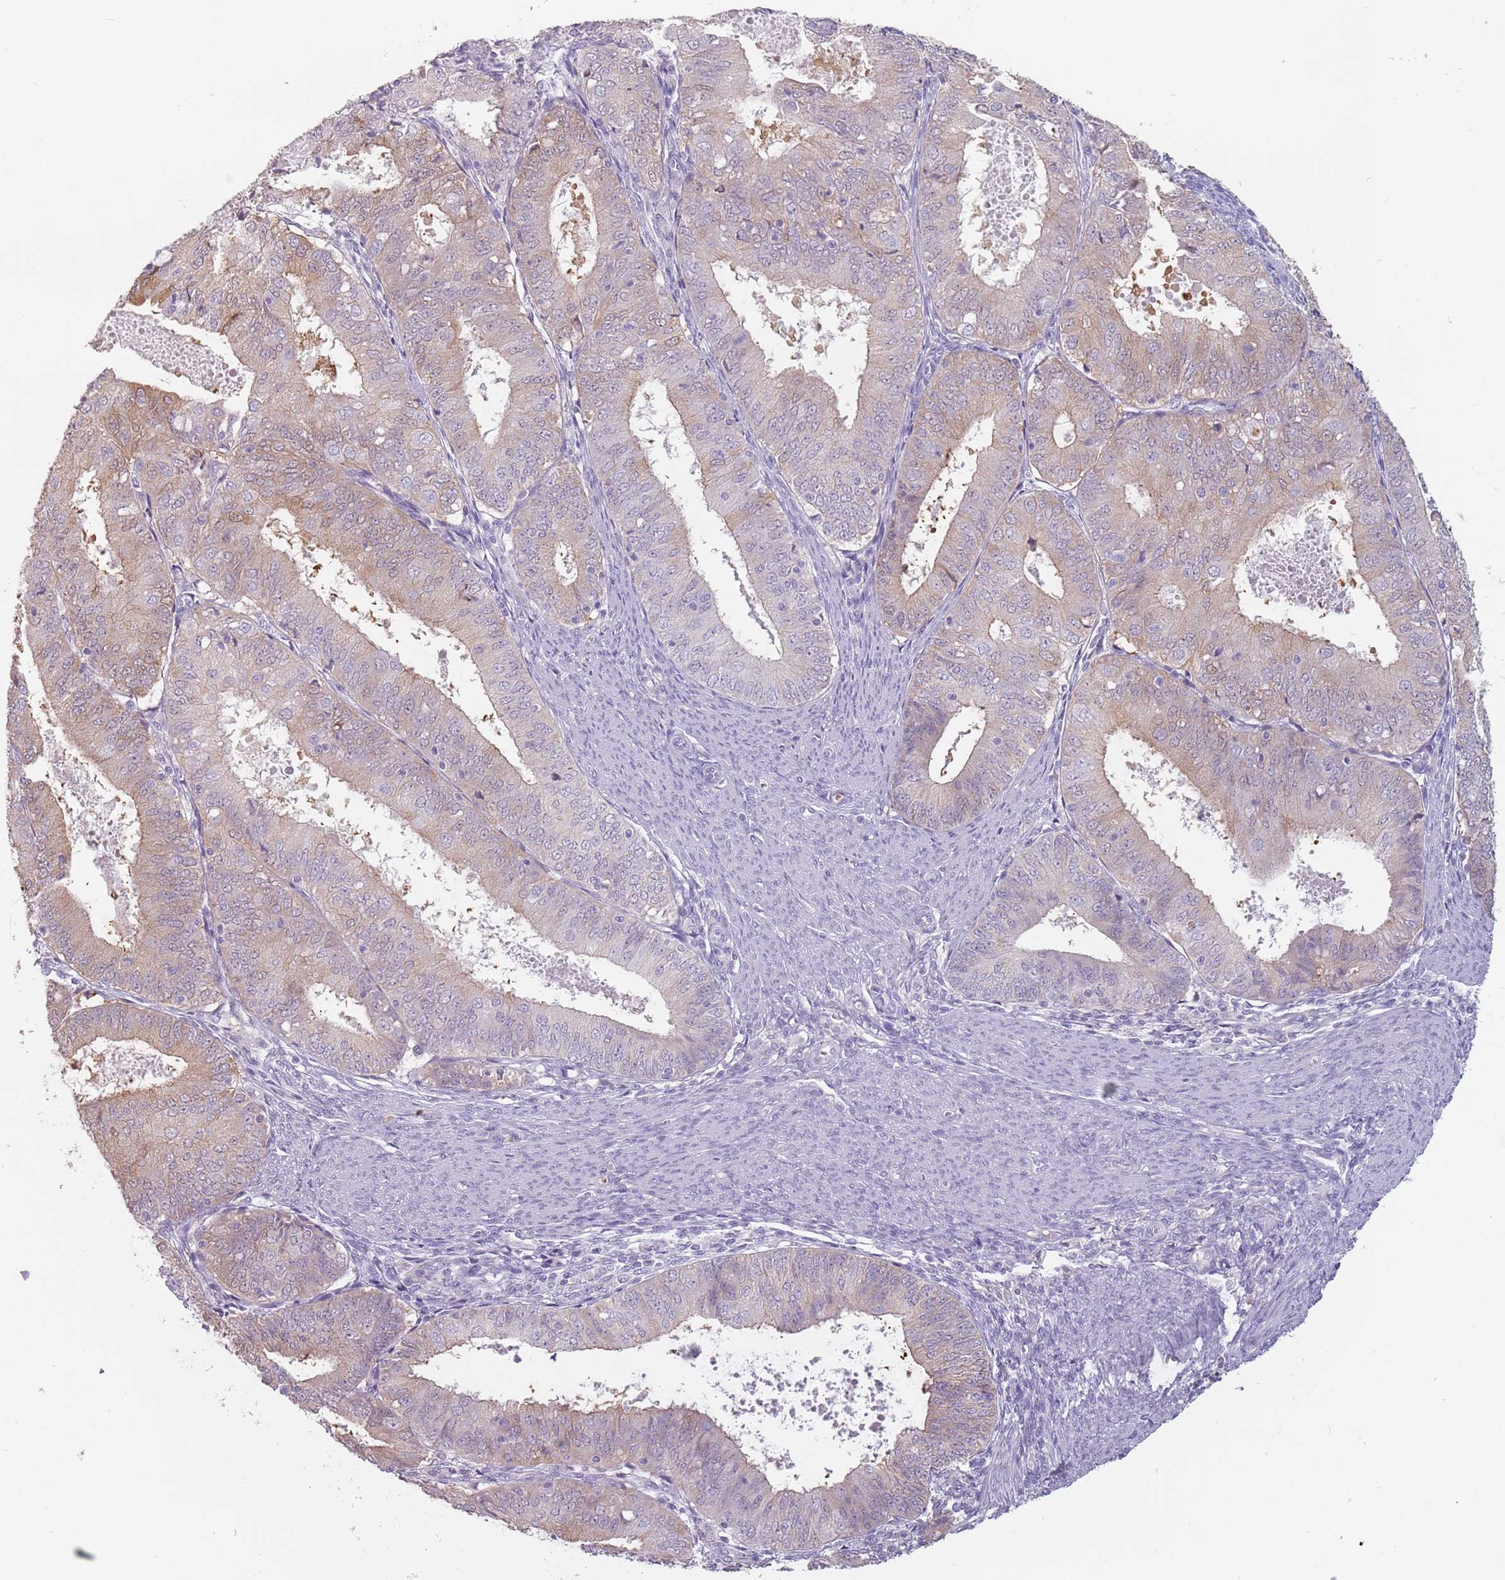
{"staining": {"intensity": "weak", "quantity": "<25%", "location": "cytoplasmic/membranous"}, "tissue": "endometrial cancer", "cell_type": "Tumor cells", "image_type": "cancer", "snomed": [{"axis": "morphology", "description": "Adenocarcinoma, NOS"}, {"axis": "topography", "description": "Endometrium"}], "caption": "The micrograph exhibits no staining of tumor cells in adenocarcinoma (endometrial). (Stains: DAB immunohistochemistry with hematoxylin counter stain, Microscopy: brightfield microscopy at high magnification).", "gene": "CEP19", "patient": {"sex": "female", "age": 57}}